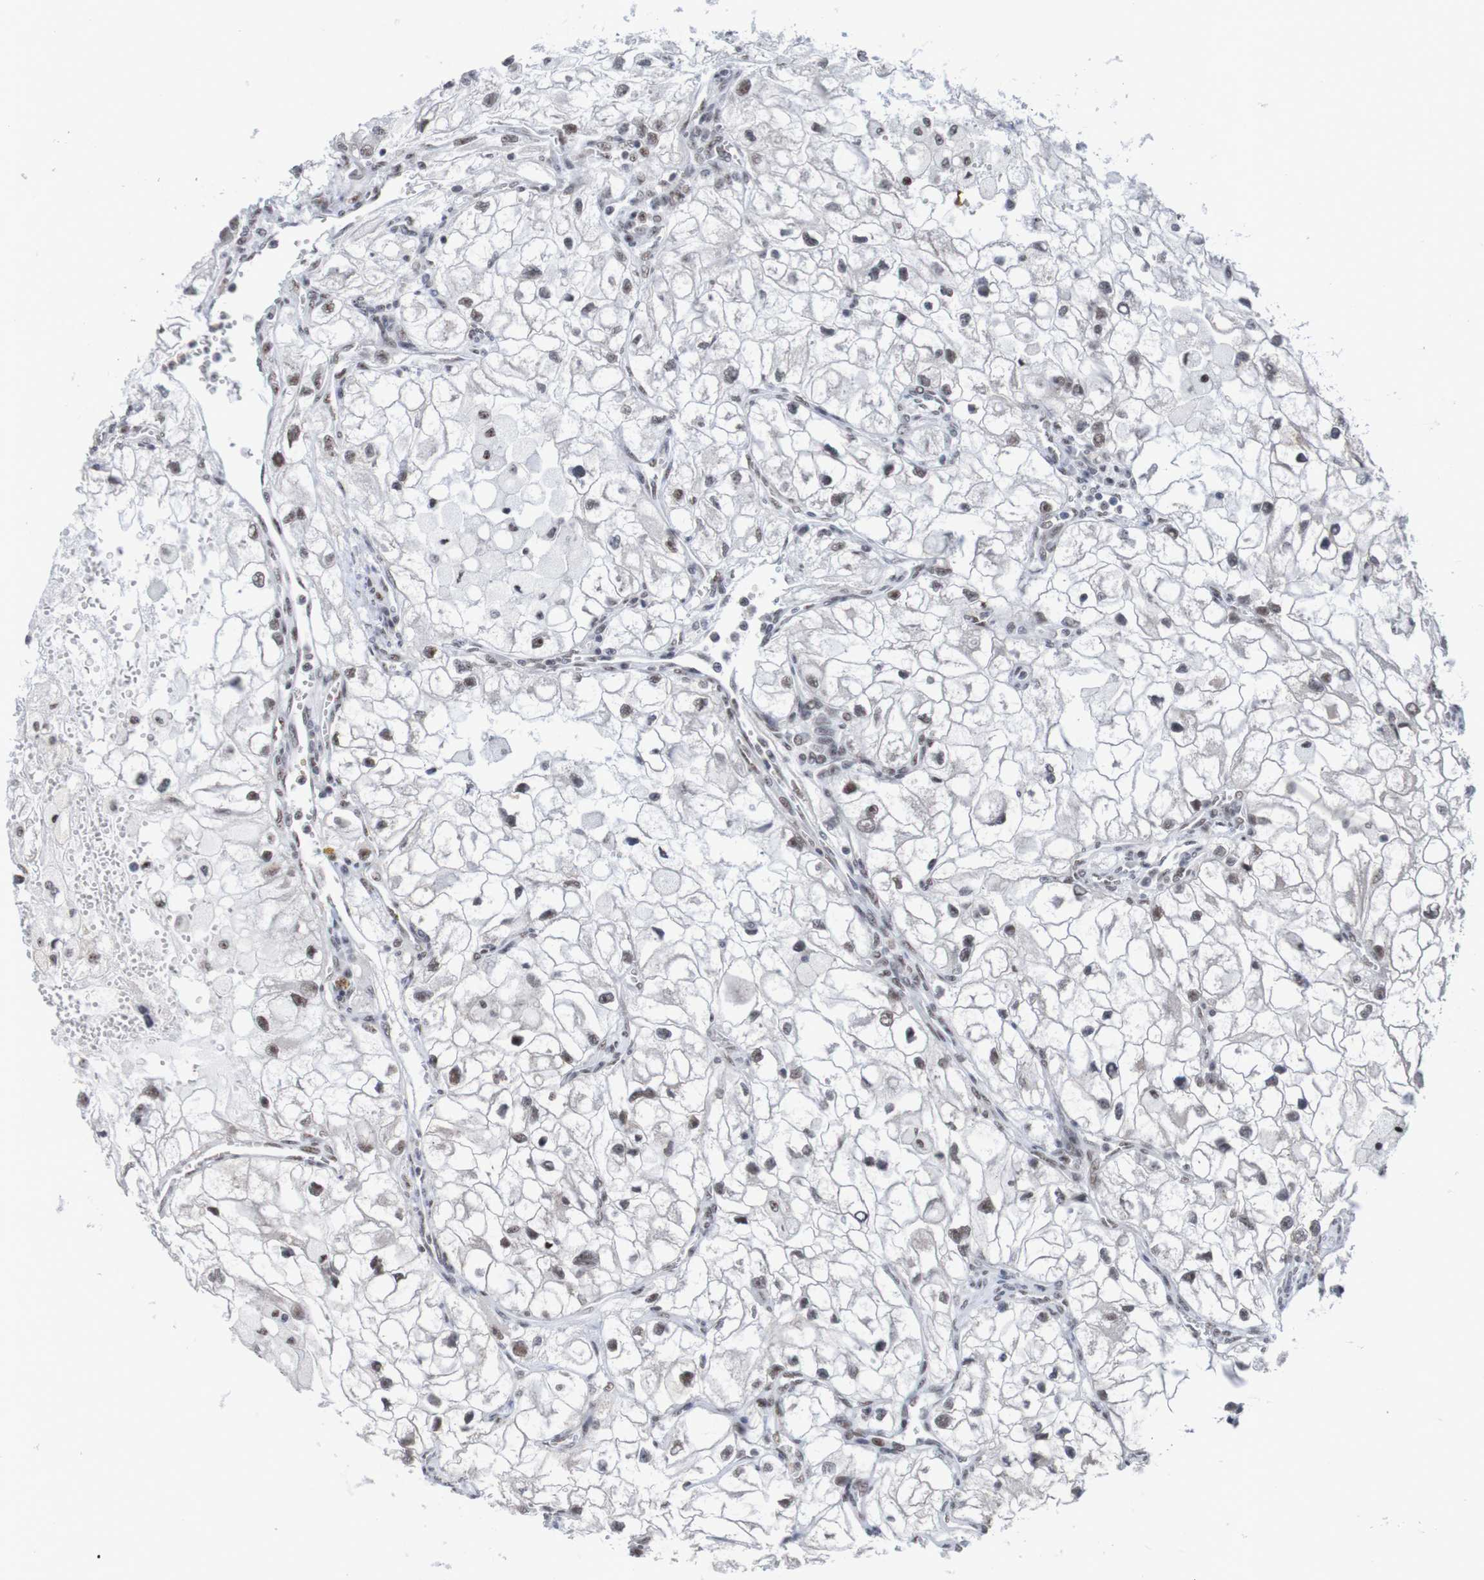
{"staining": {"intensity": "weak", "quantity": "<25%", "location": "nuclear"}, "tissue": "renal cancer", "cell_type": "Tumor cells", "image_type": "cancer", "snomed": [{"axis": "morphology", "description": "Adenocarcinoma, NOS"}, {"axis": "topography", "description": "Kidney"}], "caption": "Immunohistochemistry histopathology image of renal adenocarcinoma stained for a protein (brown), which reveals no positivity in tumor cells.", "gene": "CDC5L", "patient": {"sex": "female", "age": 70}}